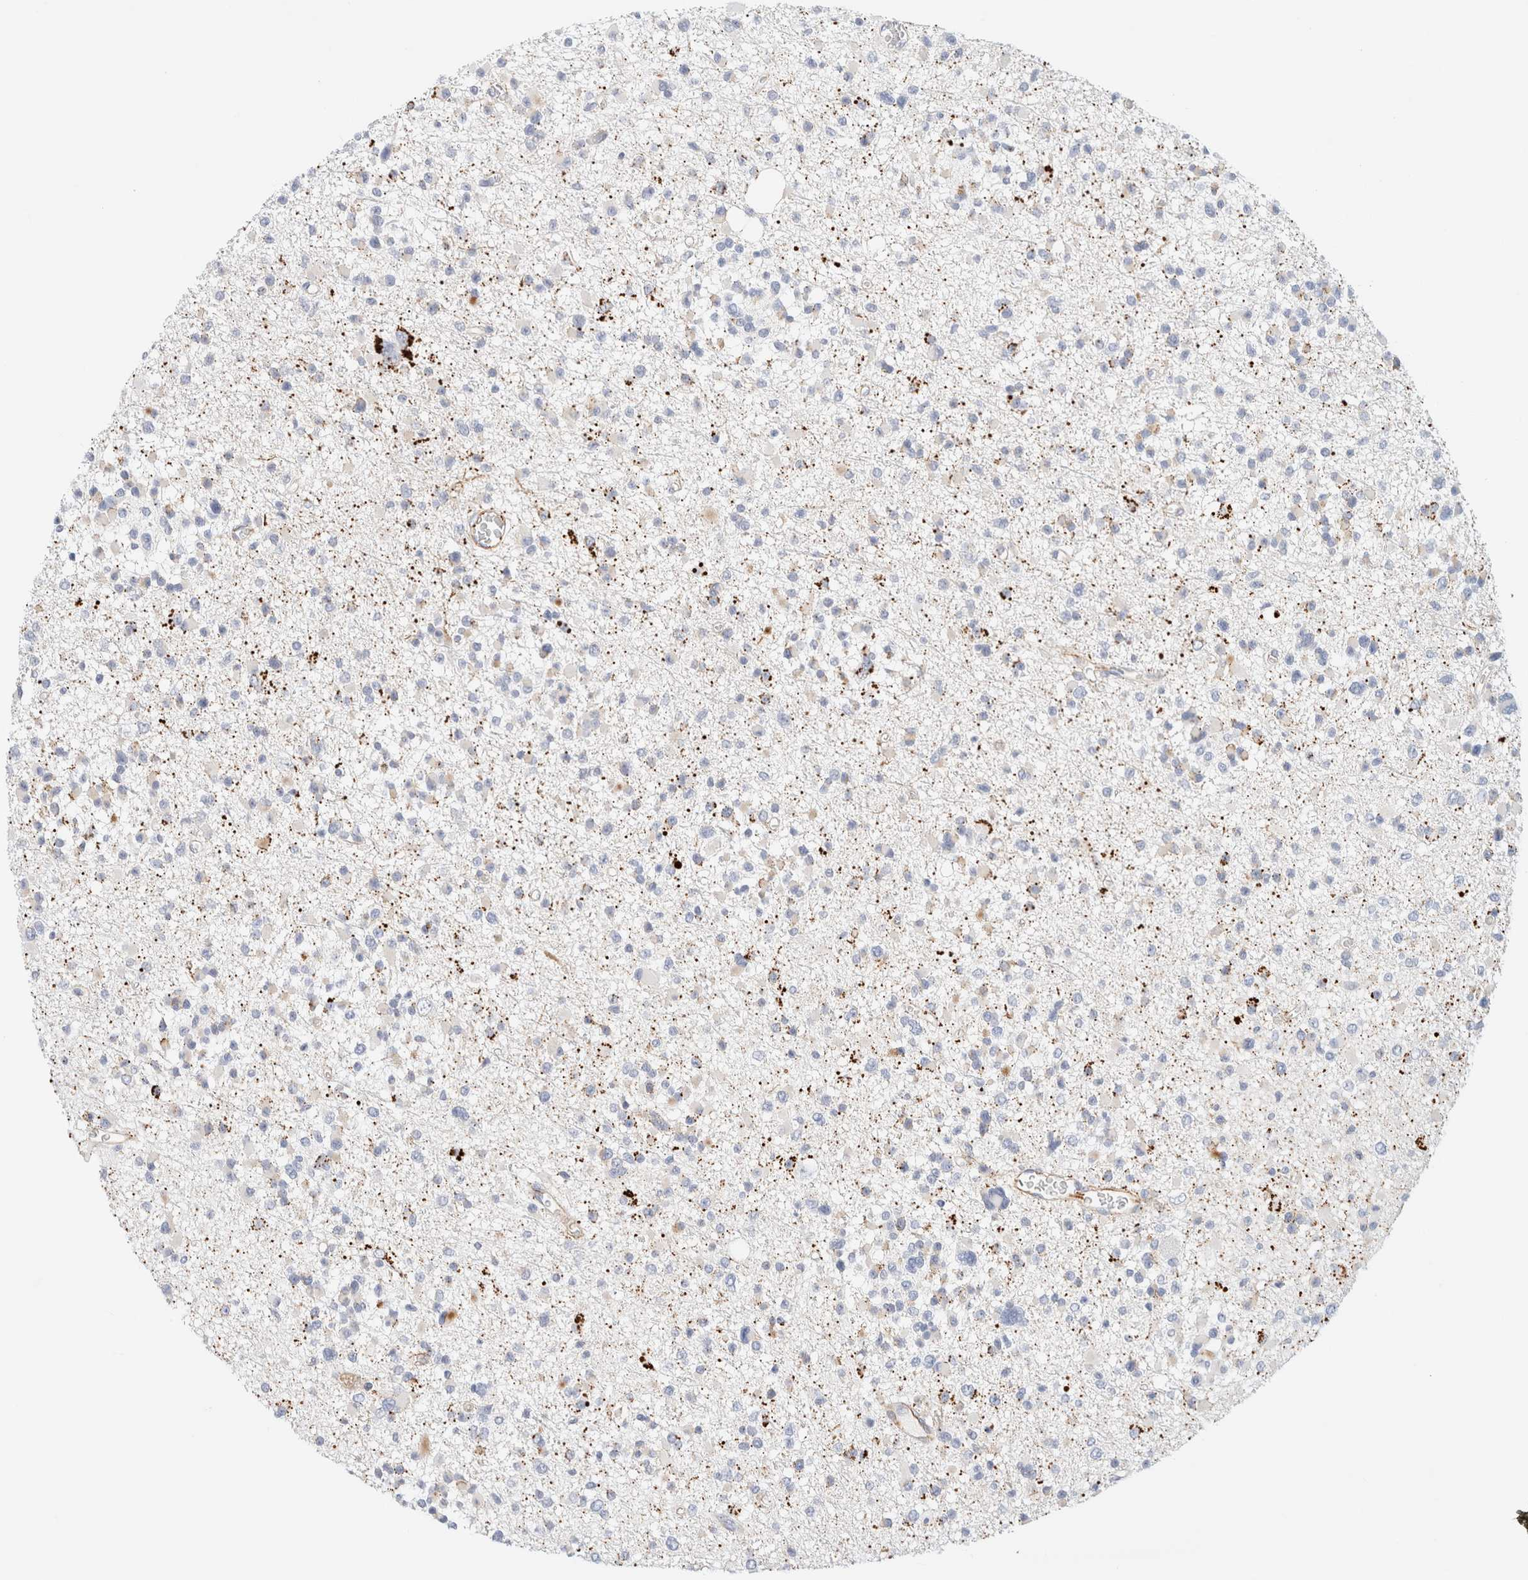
{"staining": {"intensity": "negative", "quantity": "none", "location": "none"}, "tissue": "glioma", "cell_type": "Tumor cells", "image_type": "cancer", "snomed": [{"axis": "morphology", "description": "Glioma, malignant, Low grade"}, {"axis": "topography", "description": "Brain"}], "caption": "DAB immunohistochemical staining of glioma exhibits no significant positivity in tumor cells.", "gene": "SLC25A48", "patient": {"sex": "female", "age": 22}}